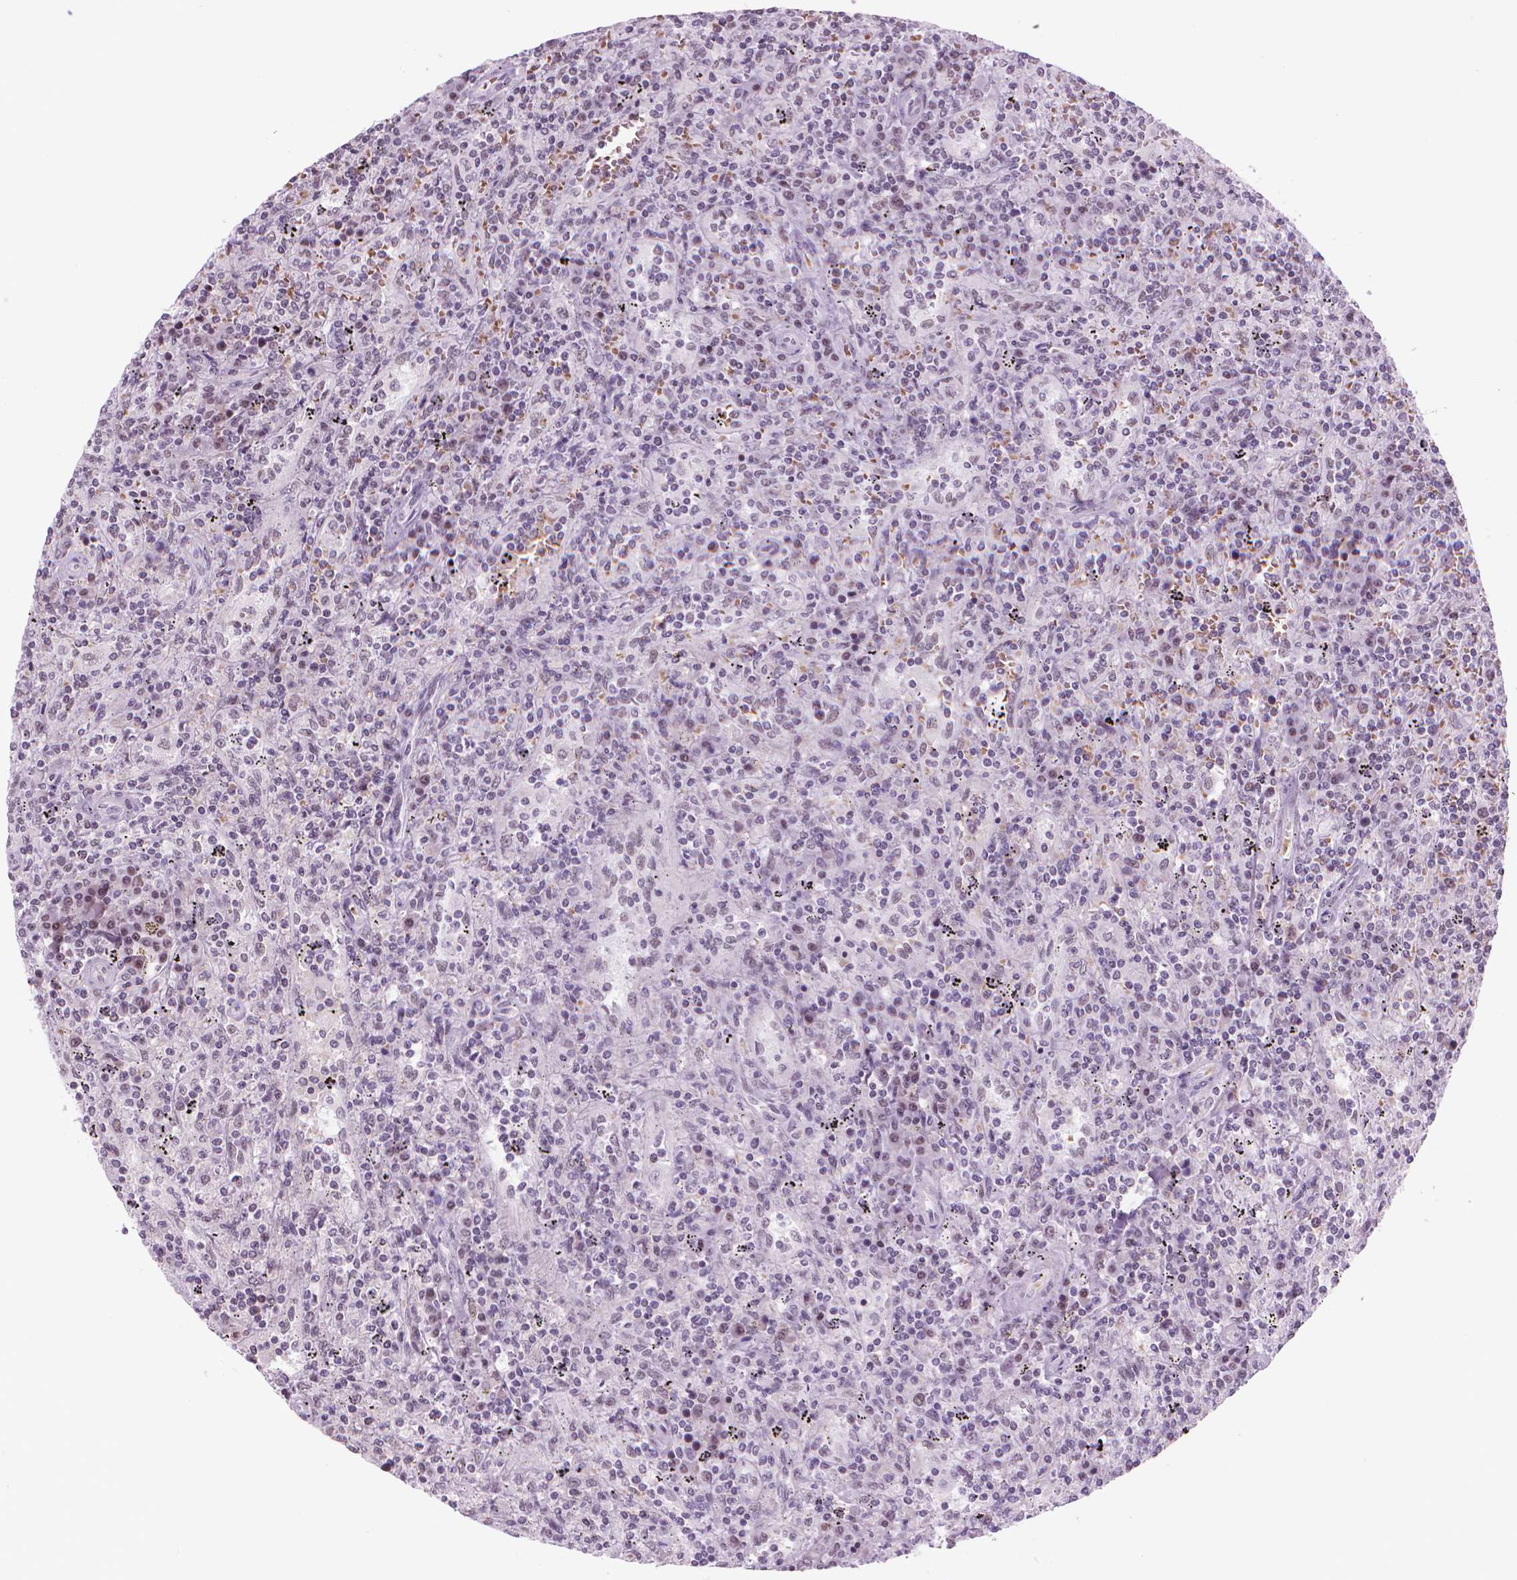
{"staining": {"intensity": "negative", "quantity": "none", "location": "none"}, "tissue": "lymphoma", "cell_type": "Tumor cells", "image_type": "cancer", "snomed": [{"axis": "morphology", "description": "Malignant lymphoma, non-Hodgkin's type, Low grade"}, {"axis": "topography", "description": "Spleen"}], "caption": "Immunohistochemical staining of human lymphoma demonstrates no significant positivity in tumor cells.", "gene": "POLR3D", "patient": {"sex": "male", "age": 62}}